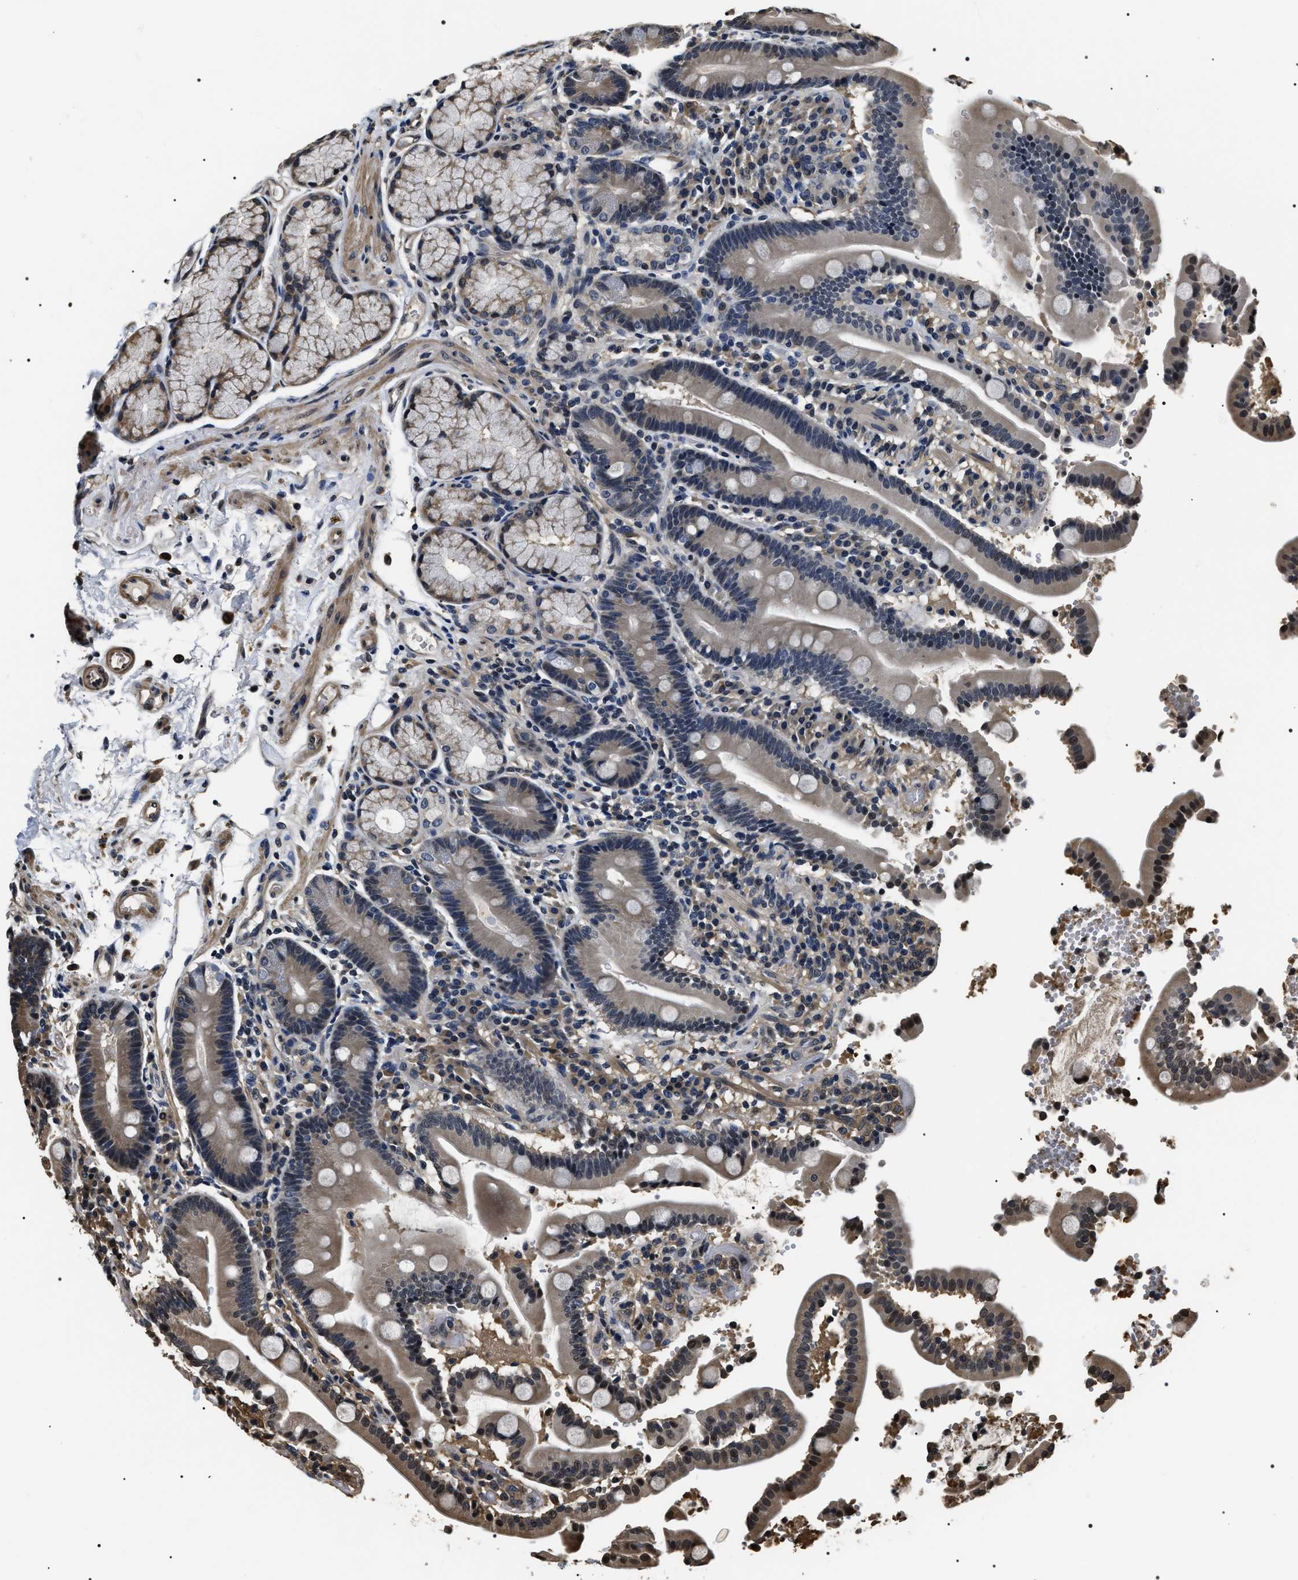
{"staining": {"intensity": "moderate", "quantity": "<25%", "location": "cytoplasmic/membranous"}, "tissue": "duodenum", "cell_type": "Glandular cells", "image_type": "normal", "snomed": [{"axis": "morphology", "description": "Normal tissue, NOS"}, {"axis": "topography", "description": "Small intestine, NOS"}], "caption": "Normal duodenum shows moderate cytoplasmic/membranous positivity in about <25% of glandular cells, visualized by immunohistochemistry. (Stains: DAB (3,3'-diaminobenzidine) in brown, nuclei in blue, Microscopy: brightfield microscopy at high magnification).", "gene": "ARHGAP22", "patient": {"sex": "female", "age": 71}}